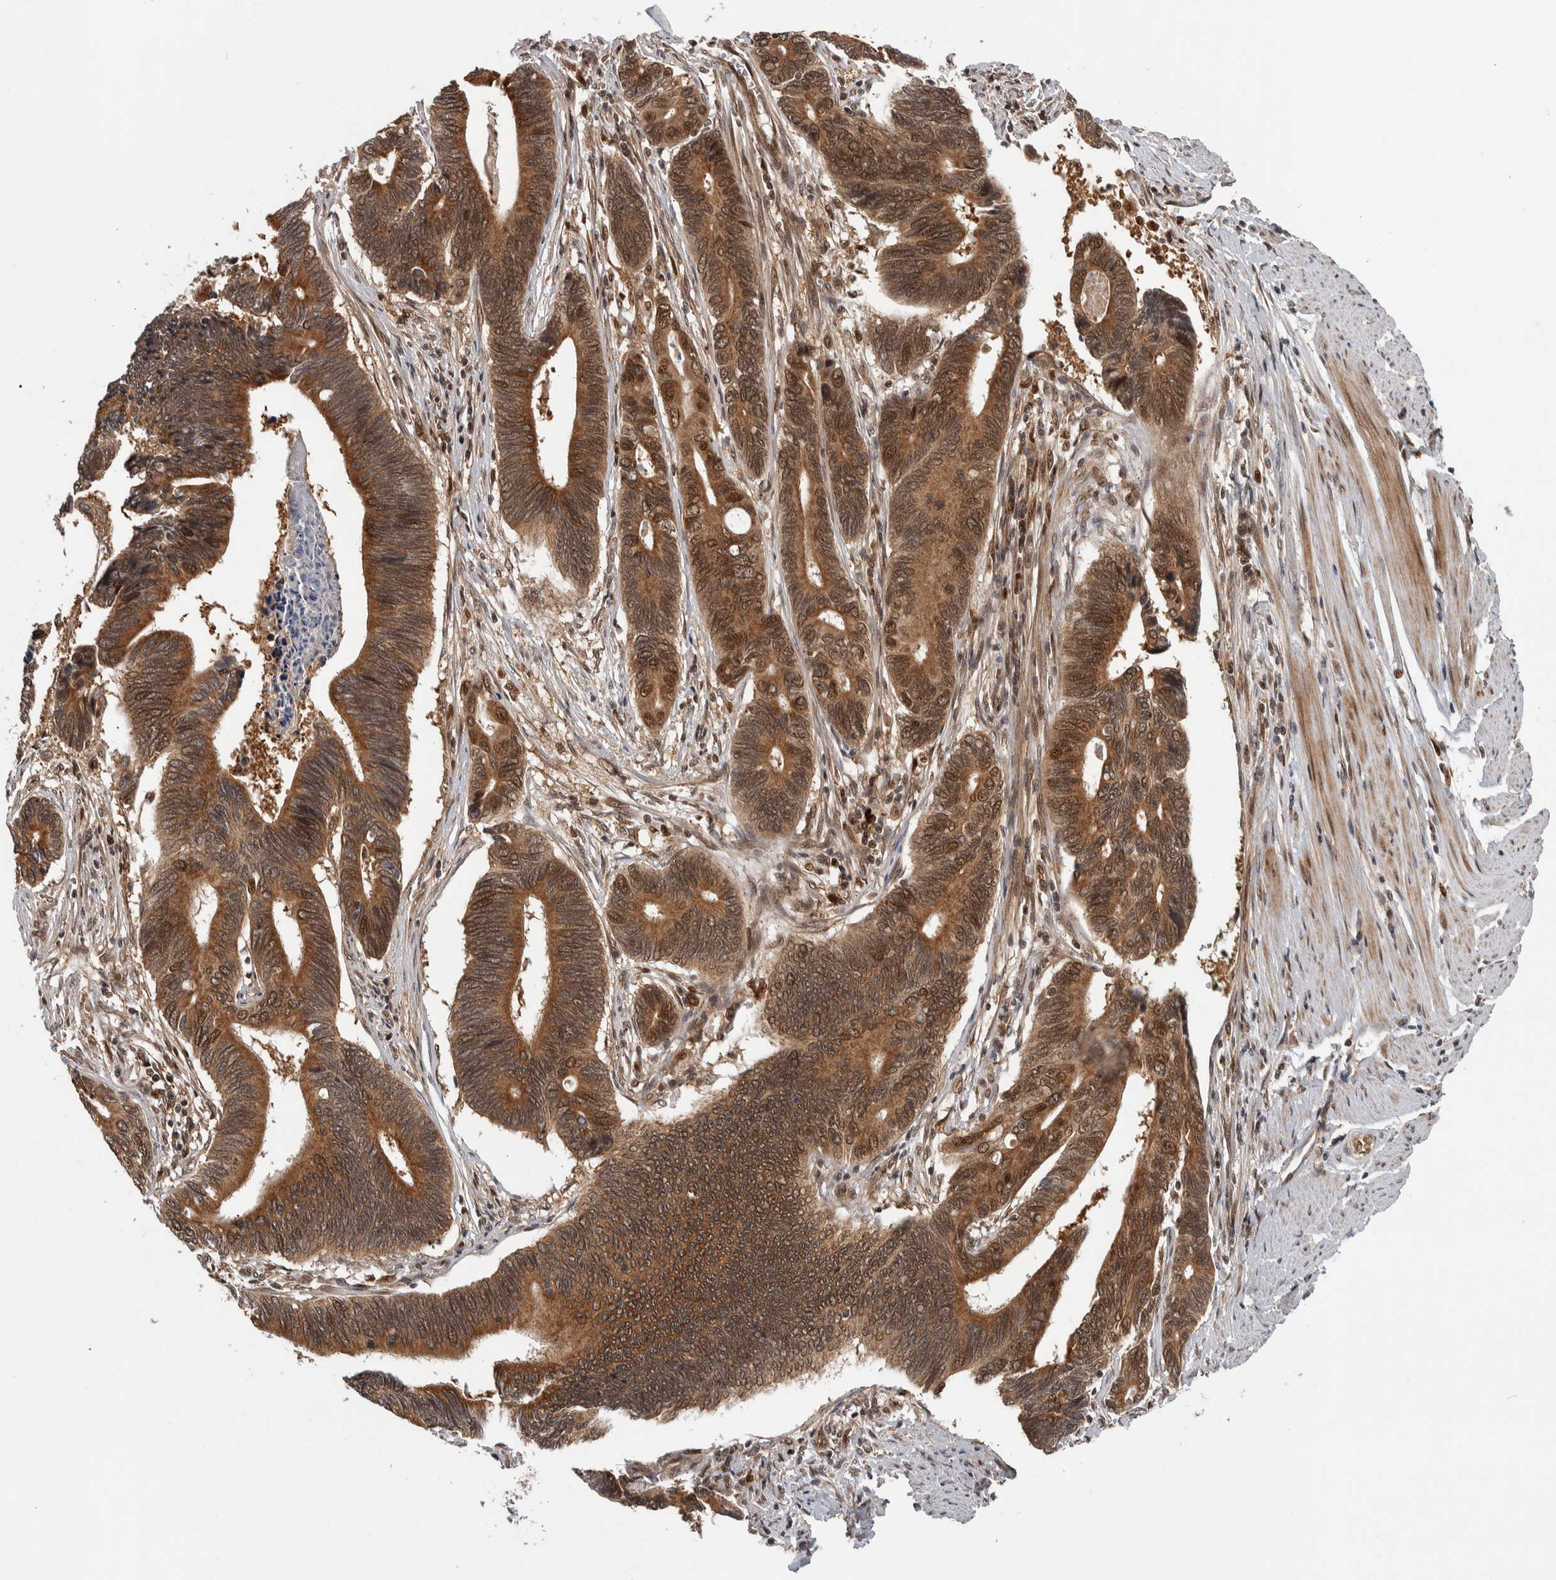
{"staining": {"intensity": "moderate", "quantity": ">75%", "location": "cytoplasmic/membranous,nuclear"}, "tissue": "pancreatic cancer", "cell_type": "Tumor cells", "image_type": "cancer", "snomed": [{"axis": "morphology", "description": "Adenocarcinoma, NOS"}, {"axis": "topography", "description": "Pancreas"}], "caption": "A high-resolution histopathology image shows immunohistochemistry staining of pancreatic cancer, which reveals moderate cytoplasmic/membranous and nuclear positivity in about >75% of tumor cells. (DAB (3,3'-diaminobenzidine) IHC, brown staining for protein, blue staining for nuclei).", "gene": "RPS6KA4", "patient": {"sex": "female", "age": 70}}